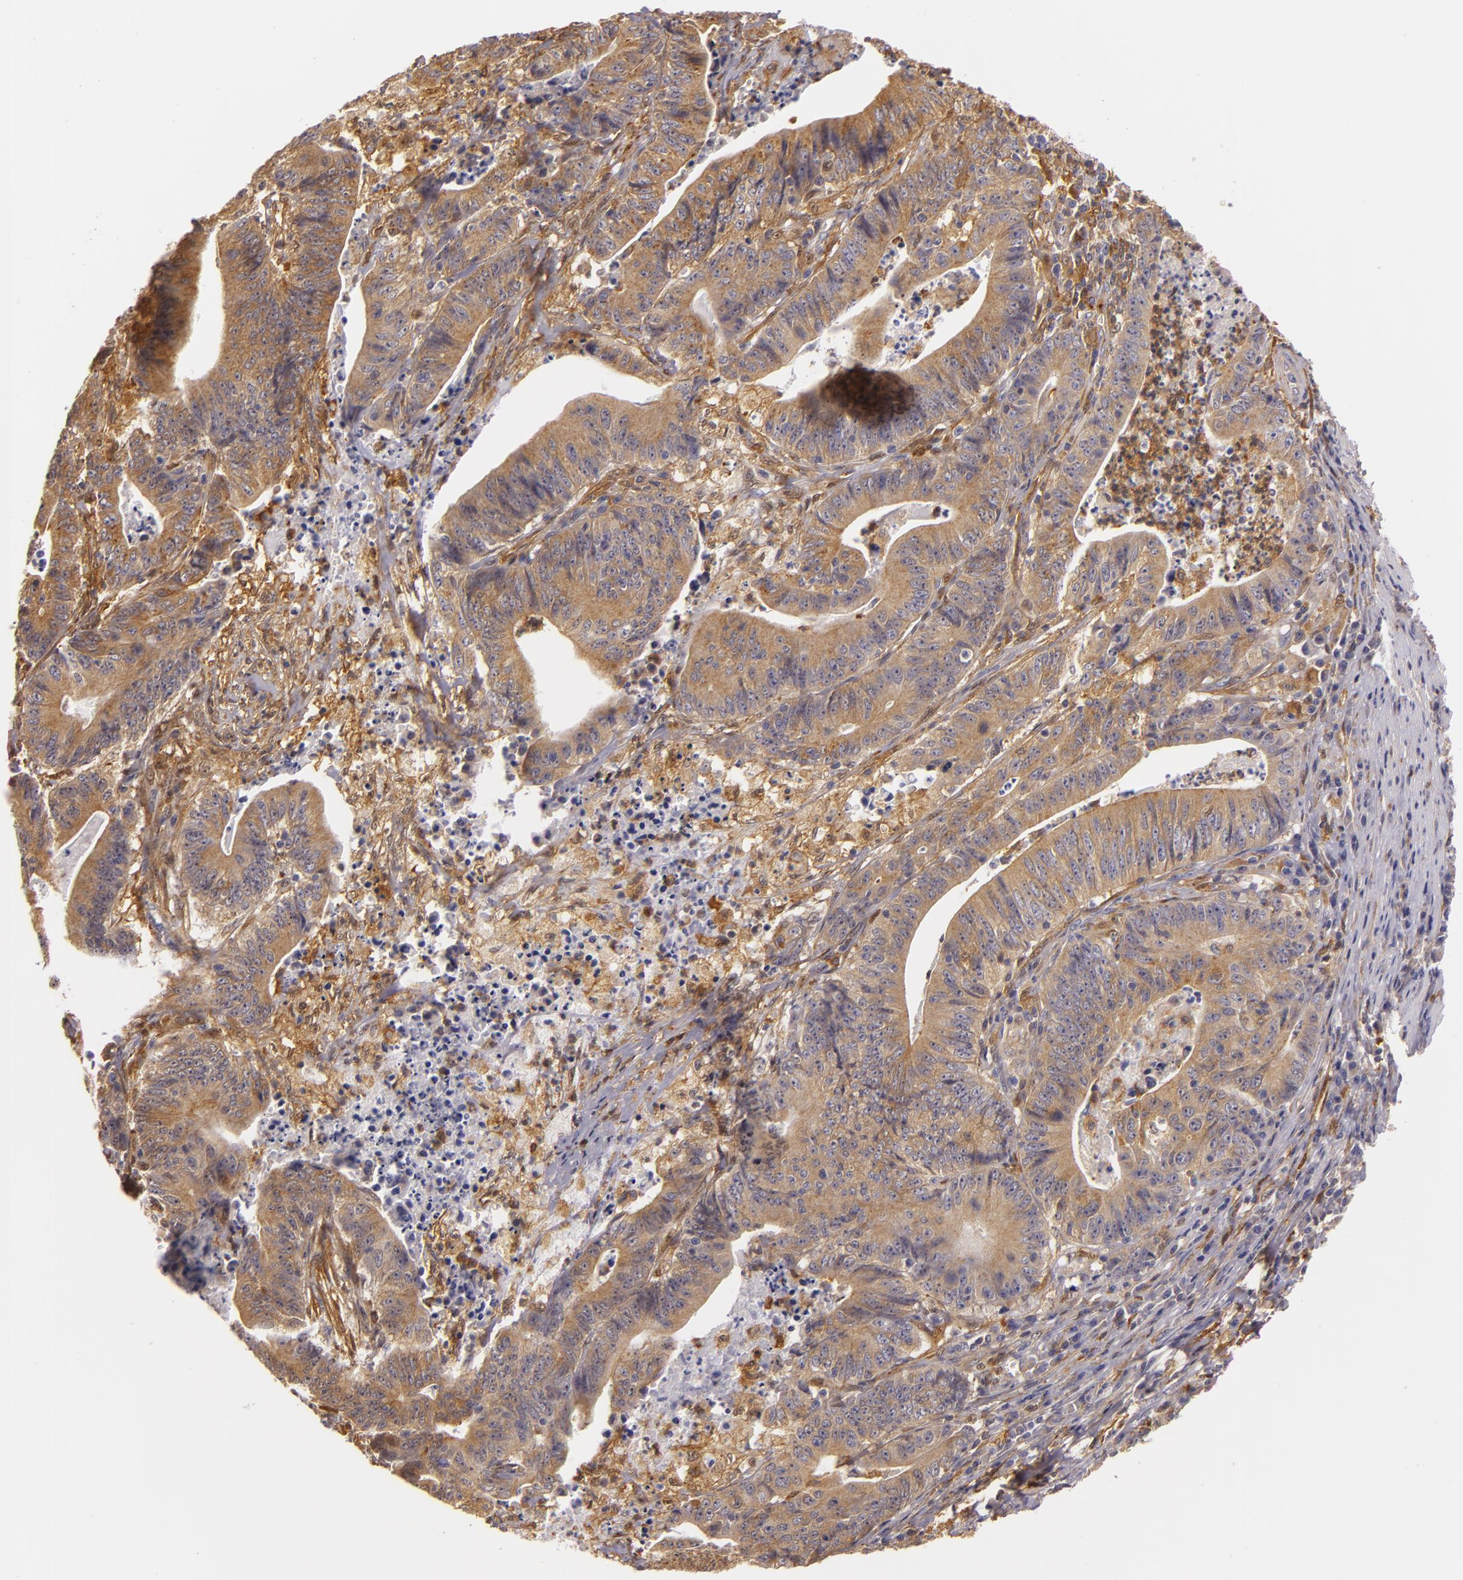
{"staining": {"intensity": "strong", "quantity": ">75%", "location": "cytoplasmic/membranous"}, "tissue": "stomach cancer", "cell_type": "Tumor cells", "image_type": "cancer", "snomed": [{"axis": "morphology", "description": "Adenocarcinoma, NOS"}, {"axis": "topography", "description": "Stomach, lower"}], "caption": "Protein analysis of stomach cancer tissue exhibits strong cytoplasmic/membranous staining in about >75% of tumor cells.", "gene": "TOM1", "patient": {"sex": "female", "age": 86}}